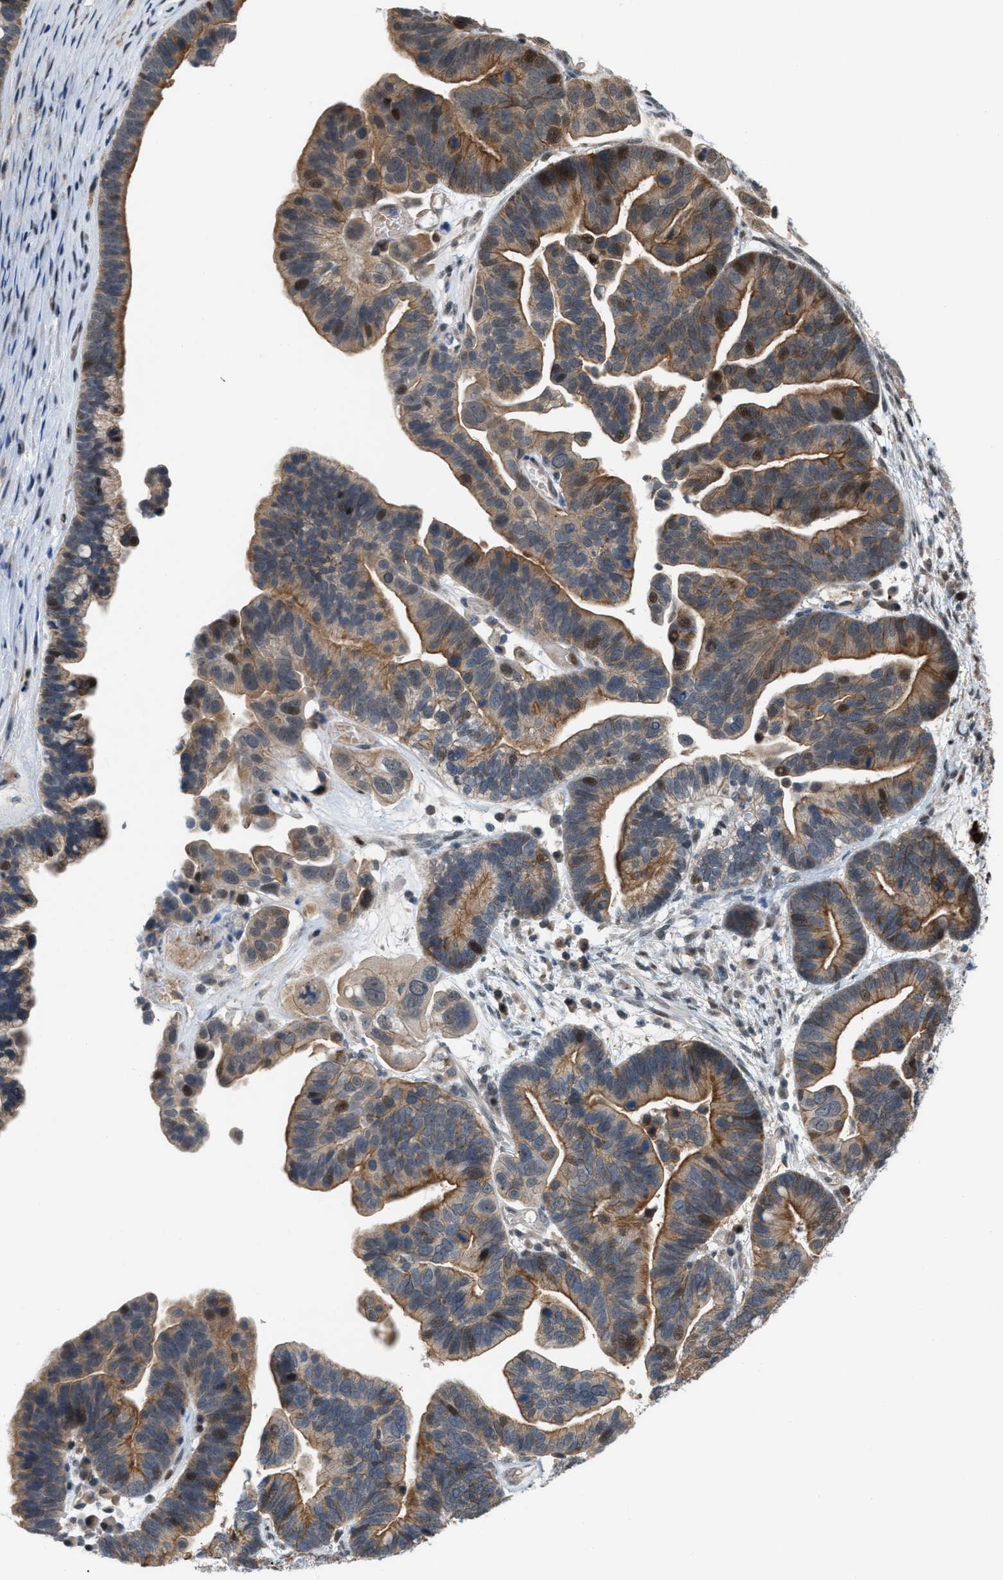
{"staining": {"intensity": "moderate", "quantity": ">75%", "location": "cytoplasmic/membranous,nuclear"}, "tissue": "ovarian cancer", "cell_type": "Tumor cells", "image_type": "cancer", "snomed": [{"axis": "morphology", "description": "Cystadenocarcinoma, serous, NOS"}, {"axis": "topography", "description": "Ovary"}], "caption": "Immunohistochemistry (IHC) of human ovarian cancer (serous cystadenocarcinoma) exhibits medium levels of moderate cytoplasmic/membranous and nuclear staining in approximately >75% of tumor cells.", "gene": "RFFL", "patient": {"sex": "female", "age": 56}}